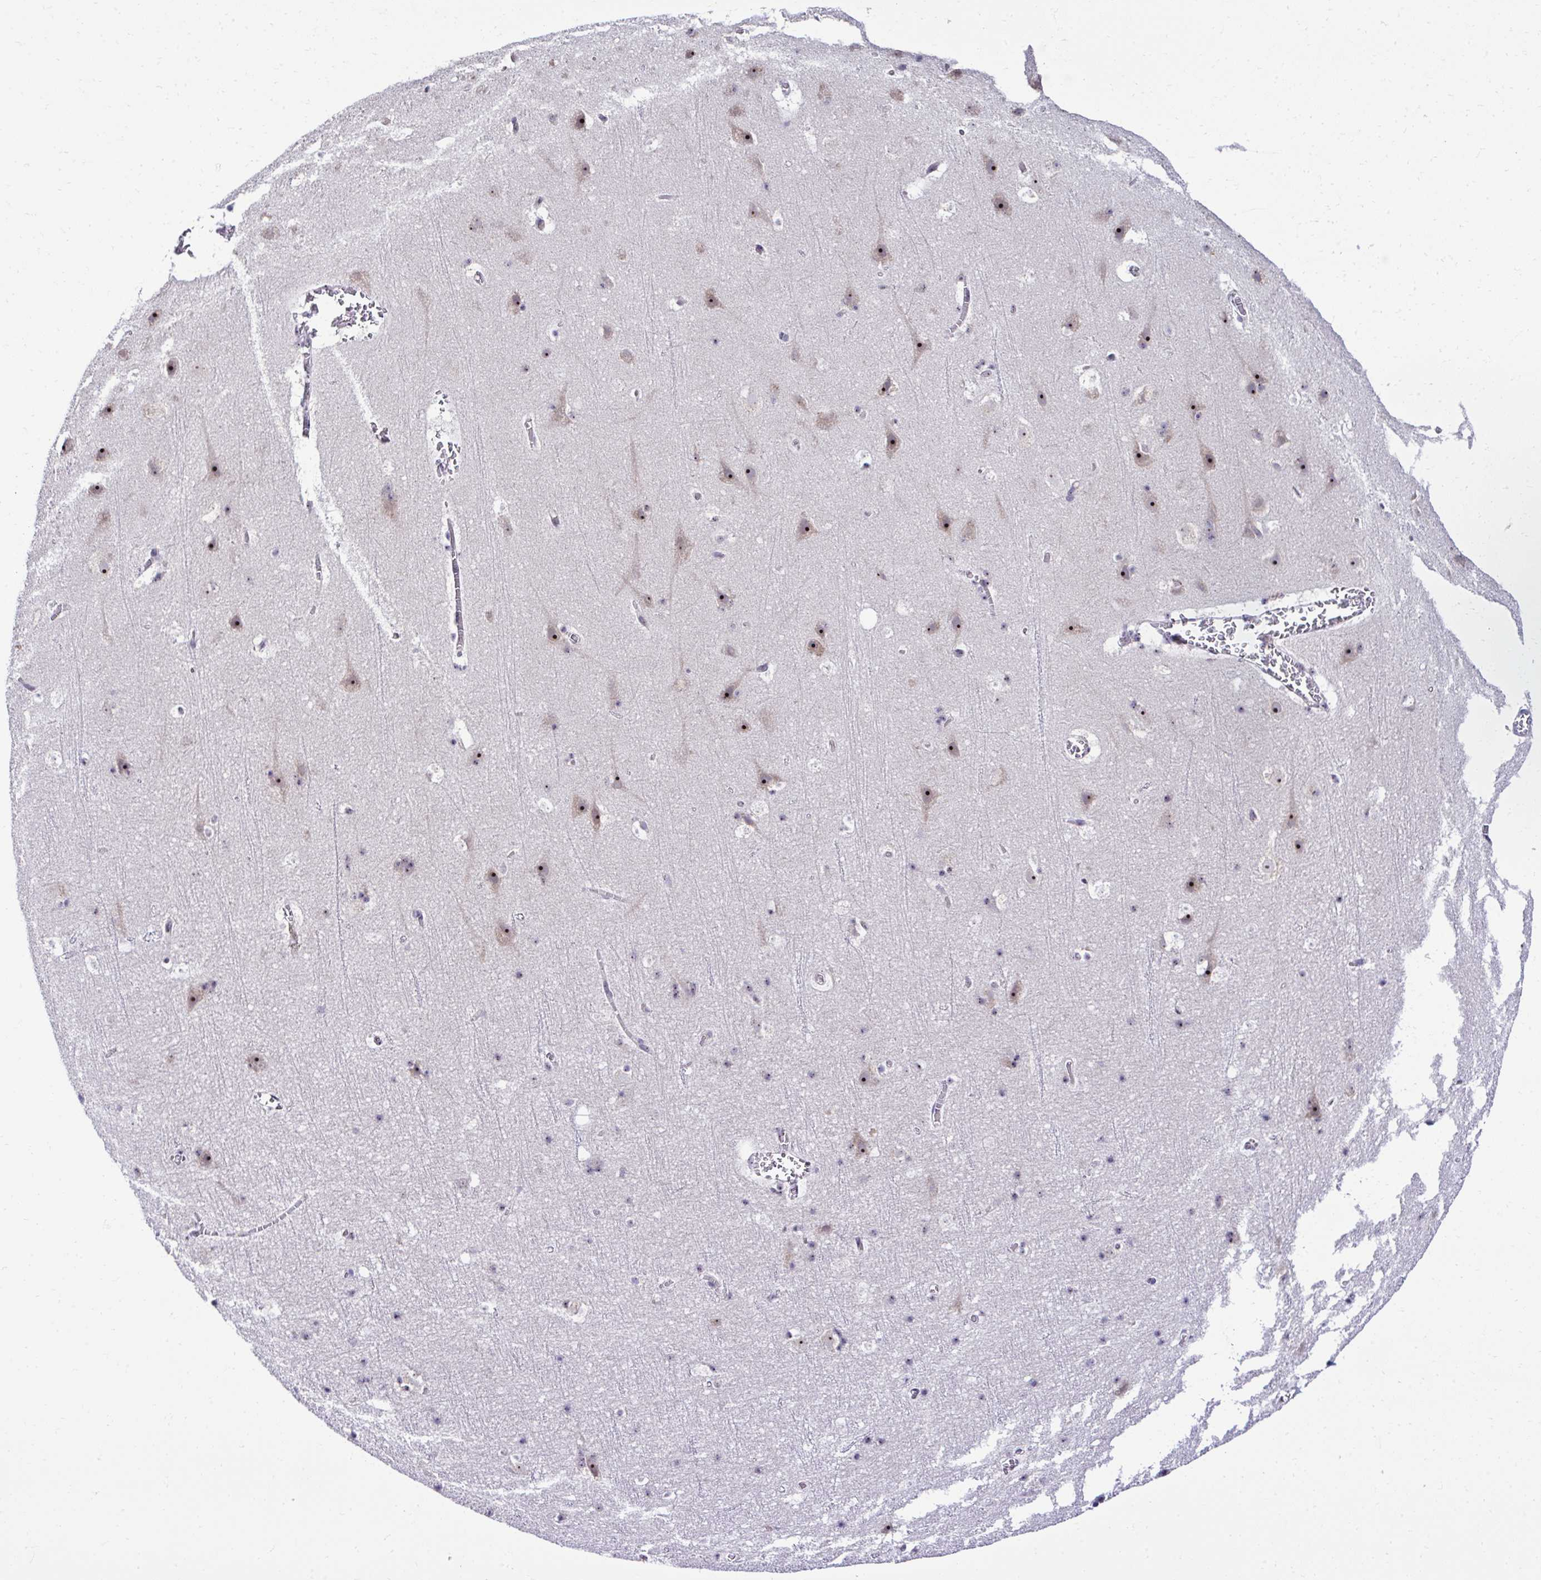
{"staining": {"intensity": "negative", "quantity": "none", "location": "none"}, "tissue": "cerebral cortex", "cell_type": "Endothelial cells", "image_type": "normal", "snomed": [{"axis": "morphology", "description": "Normal tissue, NOS"}, {"axis": "topography", "description": "Cerebral cortex"}], "caption": "IHC photomicrograph of normal cerebral cortex: human cerebral cortex stained with DAB (3,3'-diaminobenzidine) exhibits no significant protein staining in endothelial cells.", "gene": "CEP72", "patient": {"sex": "female", "age": 42}}